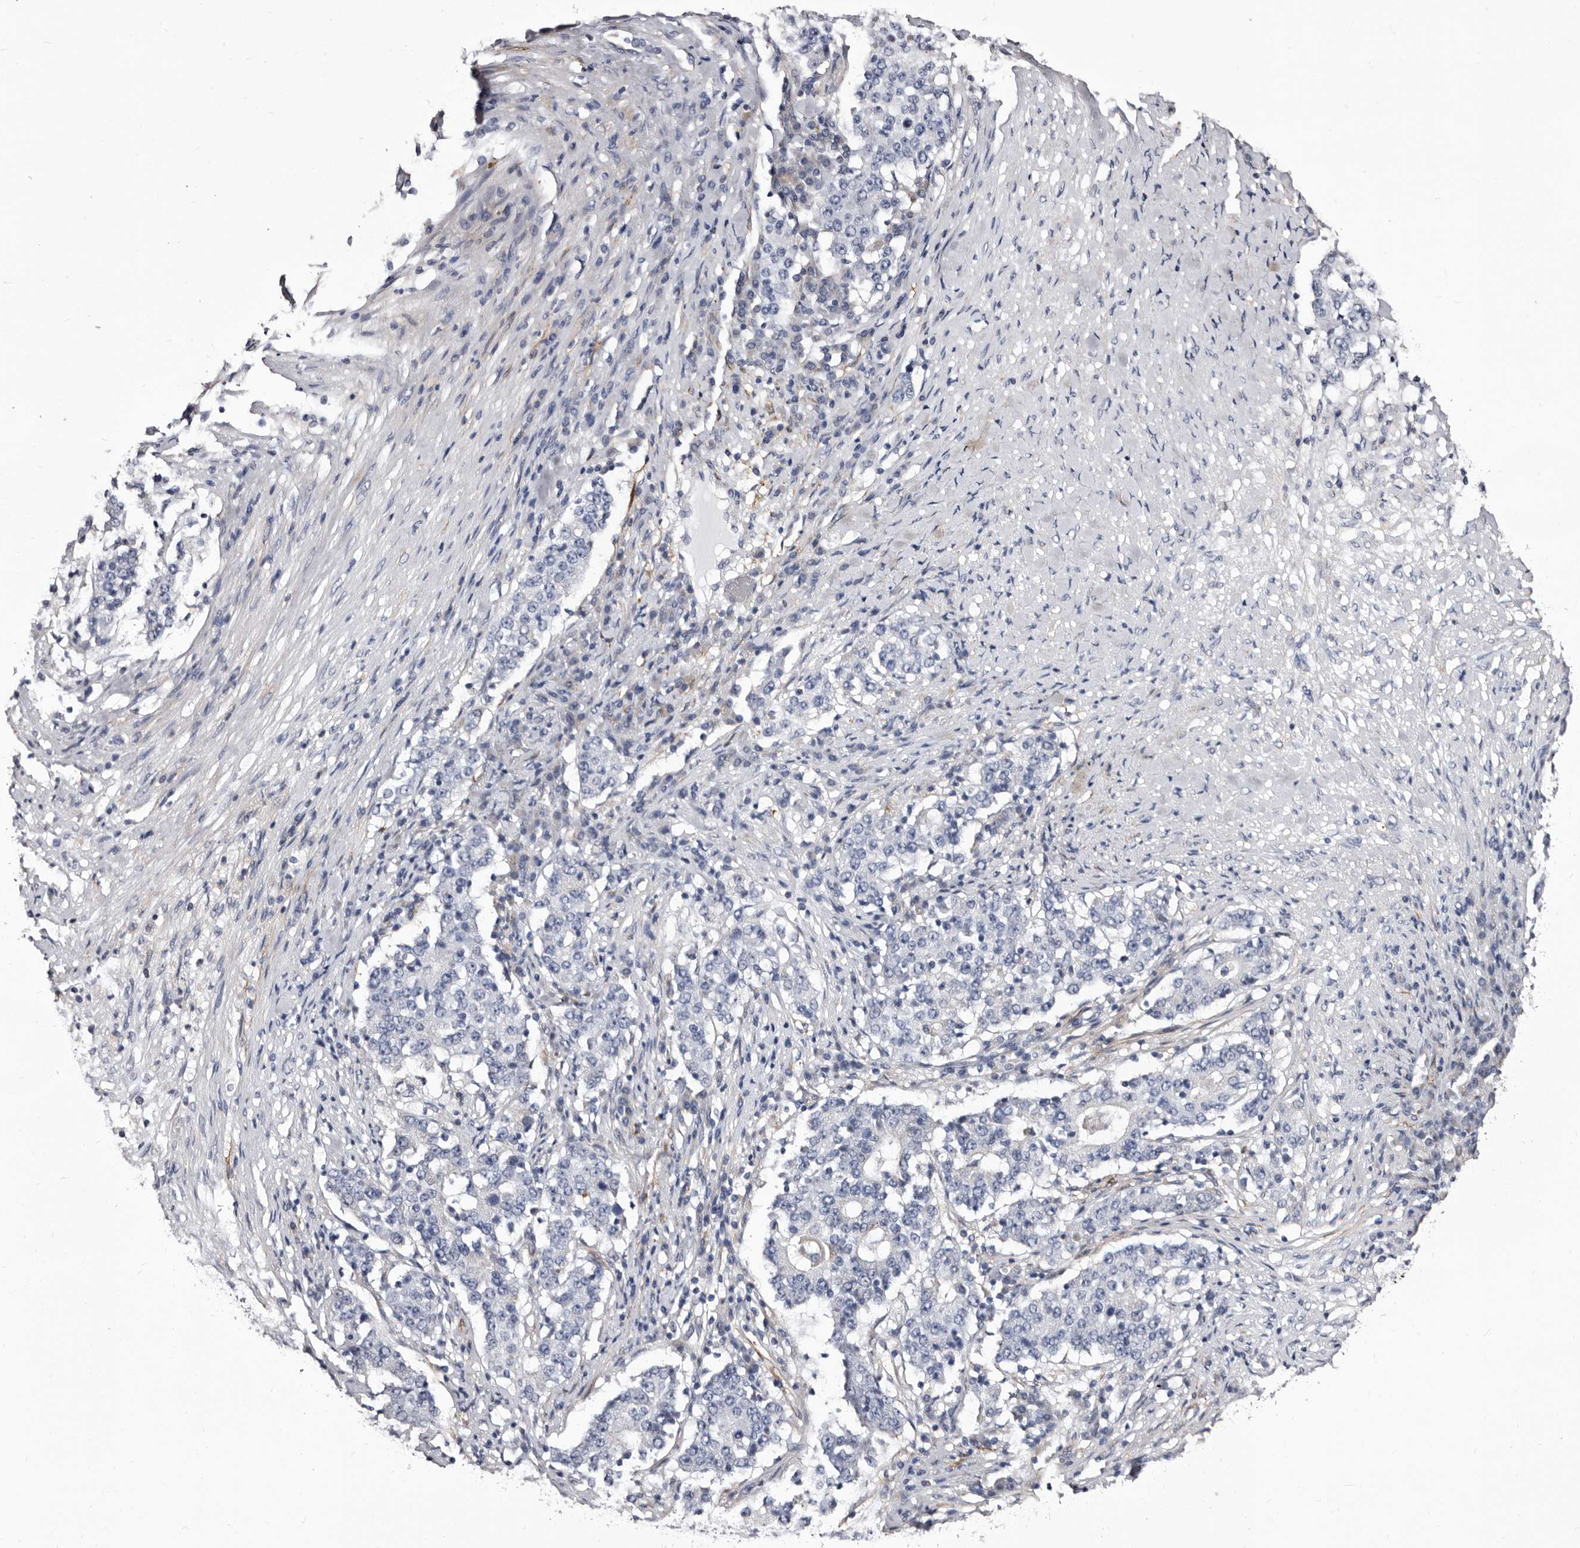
{"staining": {"intensity": "negative", "quantity": "none", "location": "none"}, "tissue": "stomach cancer", "cell_type": "Tumor cells", "image_type": "cancer", "snomed": [{"axis": "morphology", "description": "Adenocarcinoma, NOS"}, {"axis": "topography", "description": "Stomach"}], "caption": "High magnification brightfield microscopy of stomach cancer stained with DAB (3,3'-diaminobenzidine) (brown) and counterstained with hematoxylin (blue): tumor cells show no significant staining.", "gene": "AUNIP", "patient": {"sex": "male", "age": 59}}